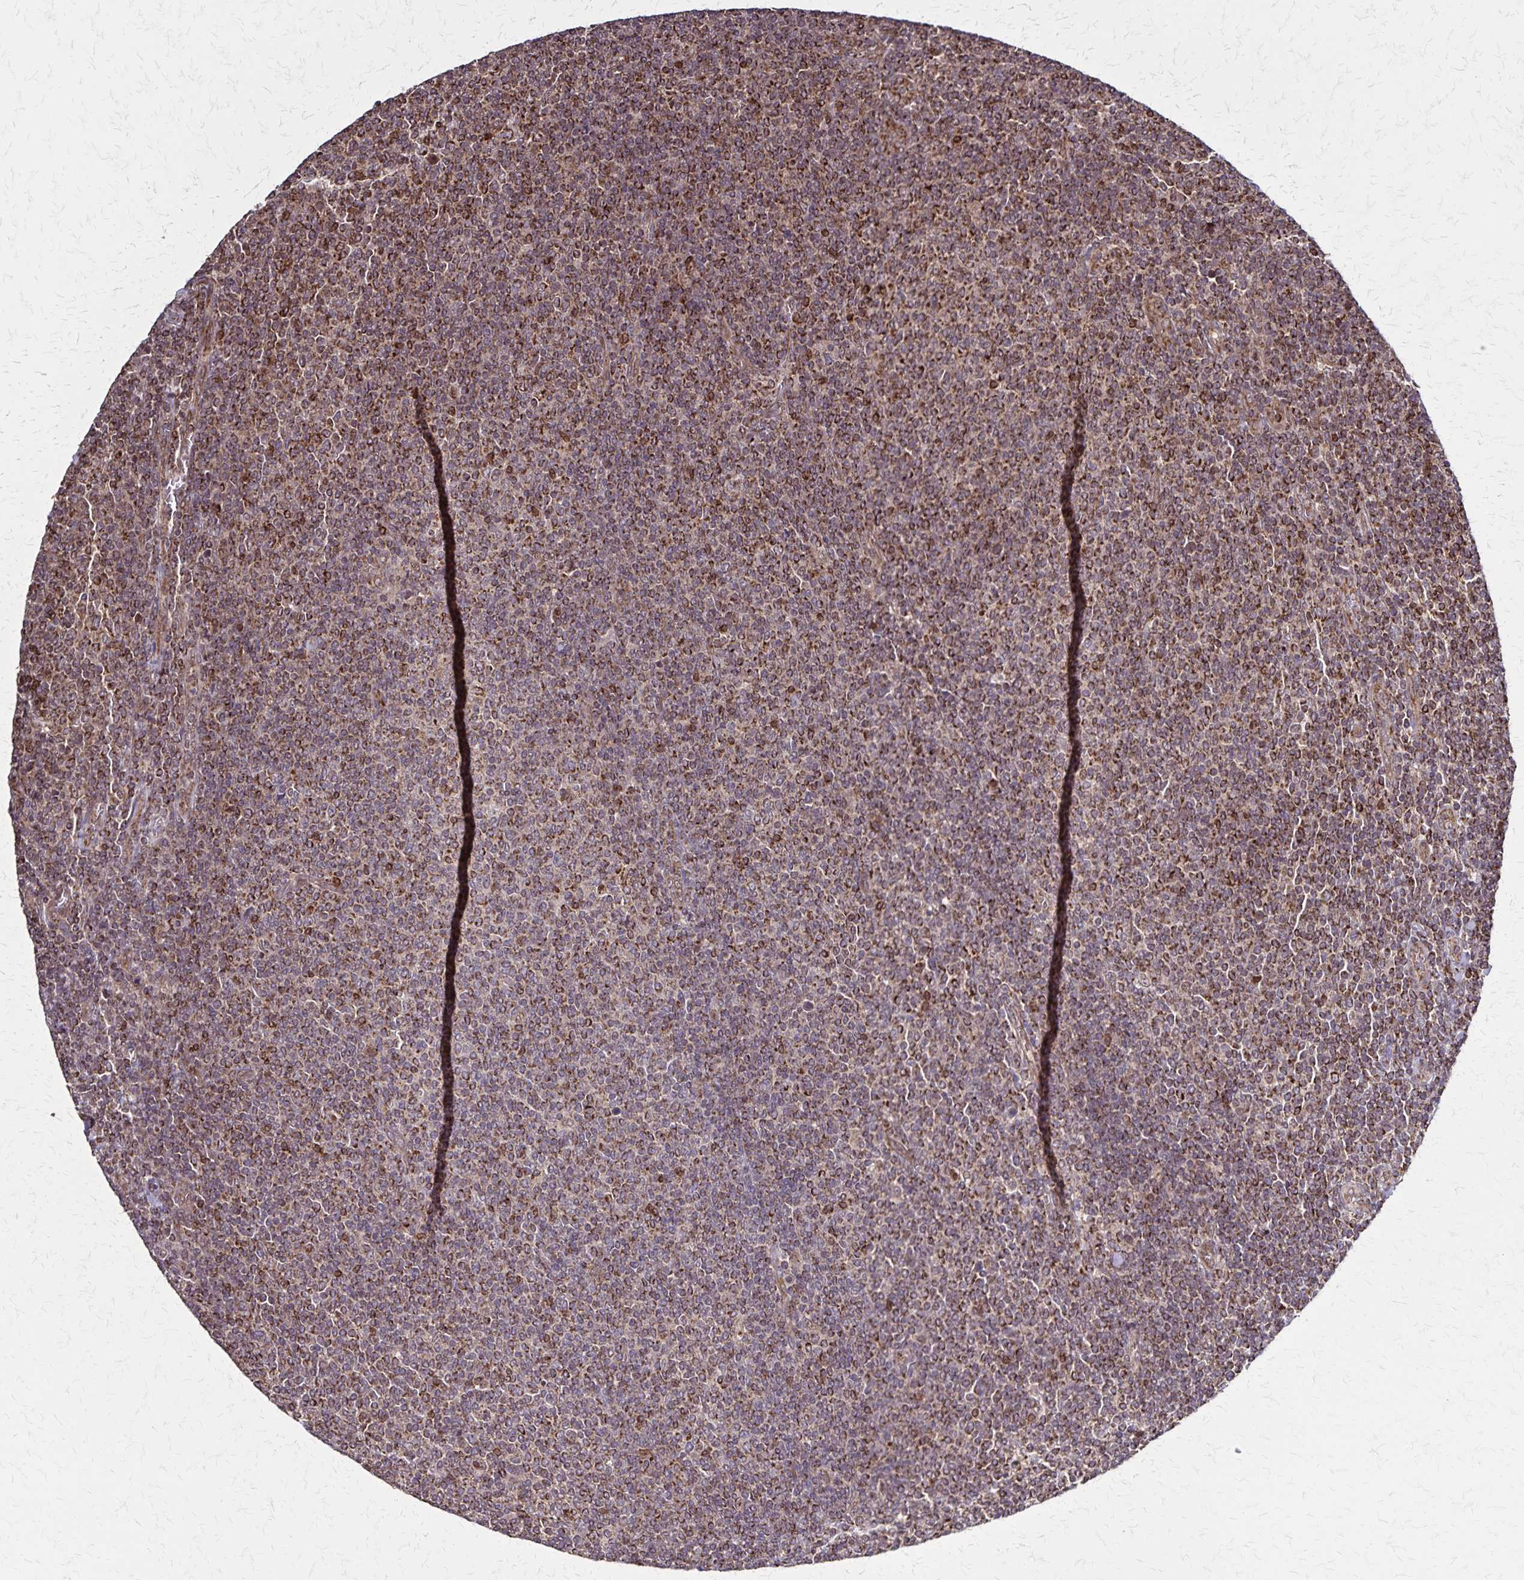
{"staining": {"intensity": "moderate", "quantity": ">75%", "location": "cytoplasmic/membranous"}, "tissue": "lymphoma", "cell_type": "Tumor cells", "image_type": "cancer", "snomed": [{"axis": "morphology", "description": "Malignant lymphoma, non-Hodgkin's type, Low grade"}, {"axis": "topography", "description": "Lymph node"}], "caption": "This micrograph exhibits IHC staining of lymphoma, with medium moderate cytoplasmic/membranous expression in approximately >75% of tumor cells.", "gene": "NFS1", "patient": {"sex": "male", "age": 52}}